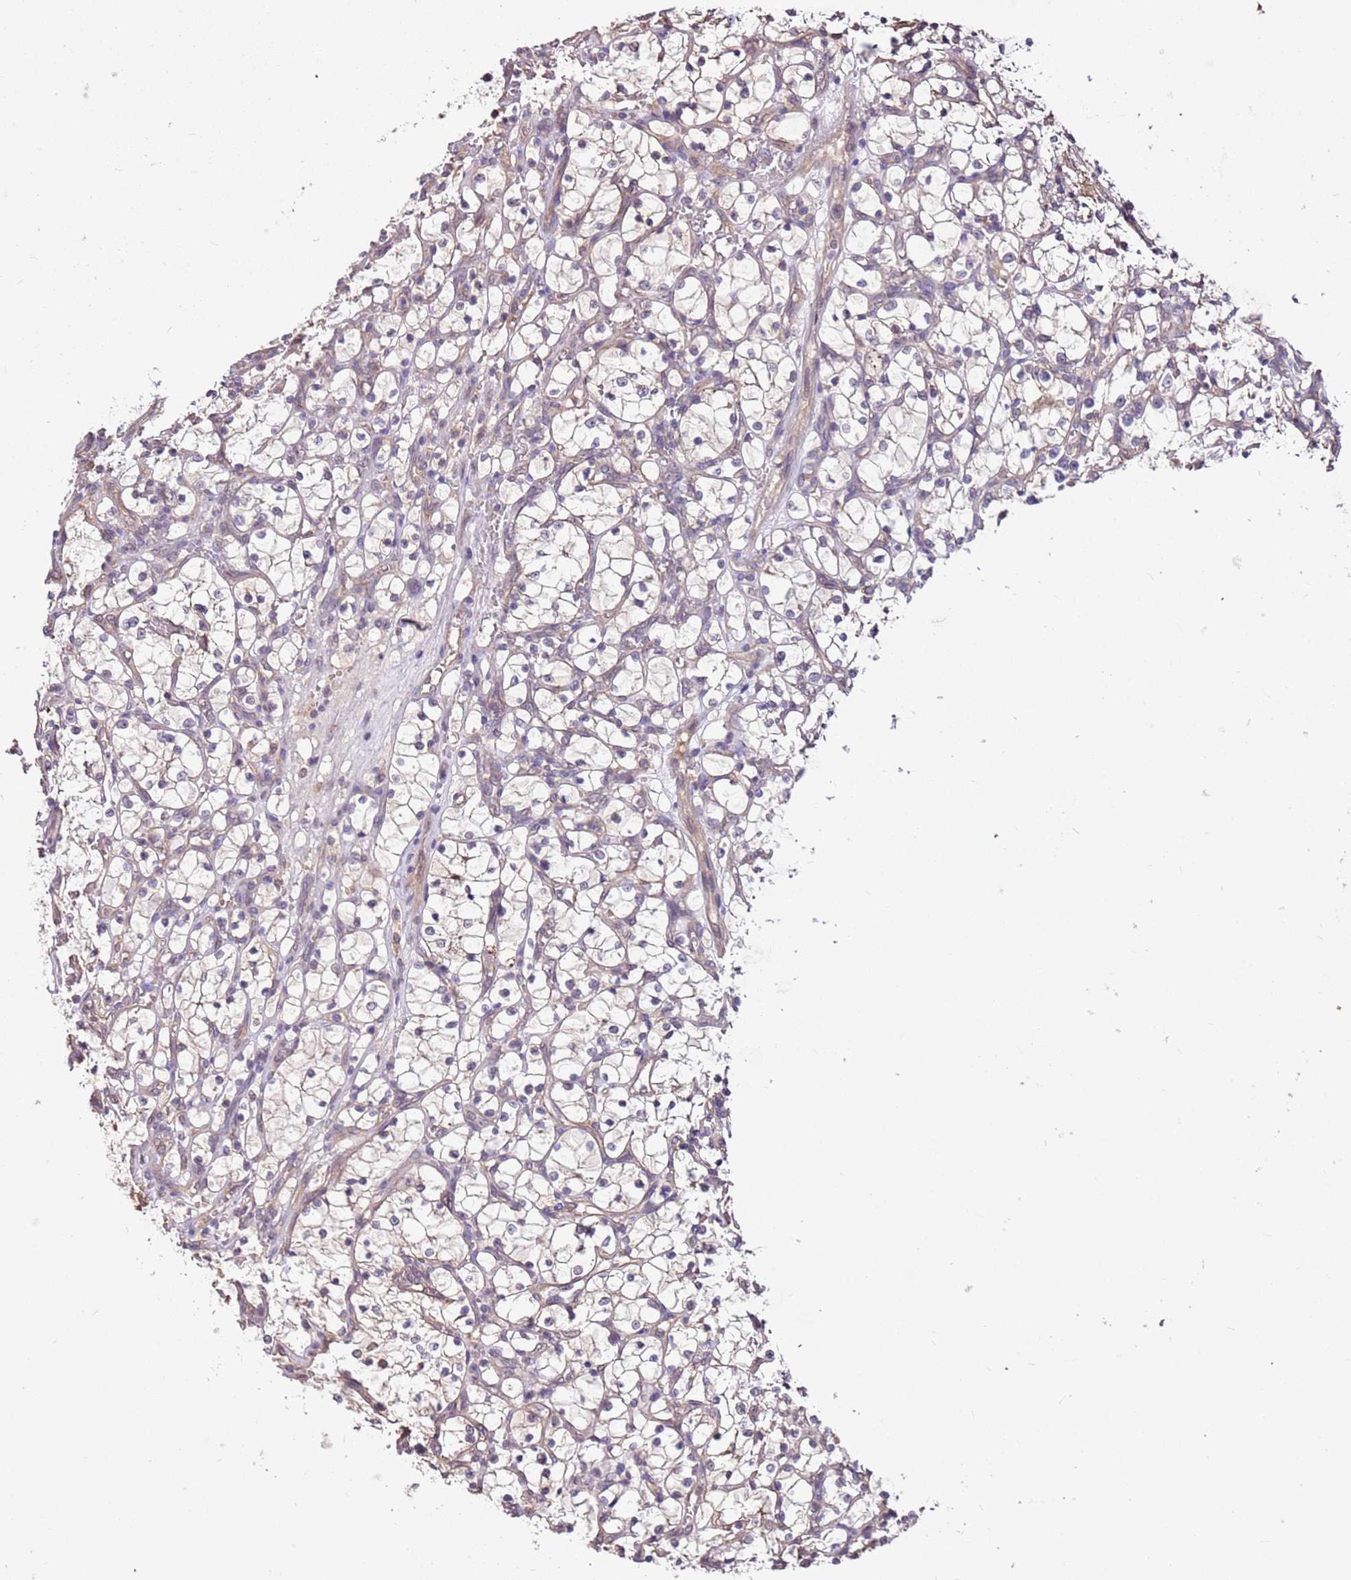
{"staining": {"intensity": "weak", "quantity": "25%-75%", "location": "cytoplasmic/membranous"}, "tissue": "renal cancer", "cell_type": "Tumor cells", "image_type": "cancer", "snomed": [{"axis": "morphology", "description": "Adenocarcinoma, NOS"}, {"axis": "topography", "description": "Kidney"}], "caption": "A high-resolution photomicrograph shows IHC staining of renal cancer, which reveals weak cytoplasmic/membranous staining in approximately 25%-75% of tumor cells.", "gene": "BBS5", "patient": {"sex": "female", "age": 69}}